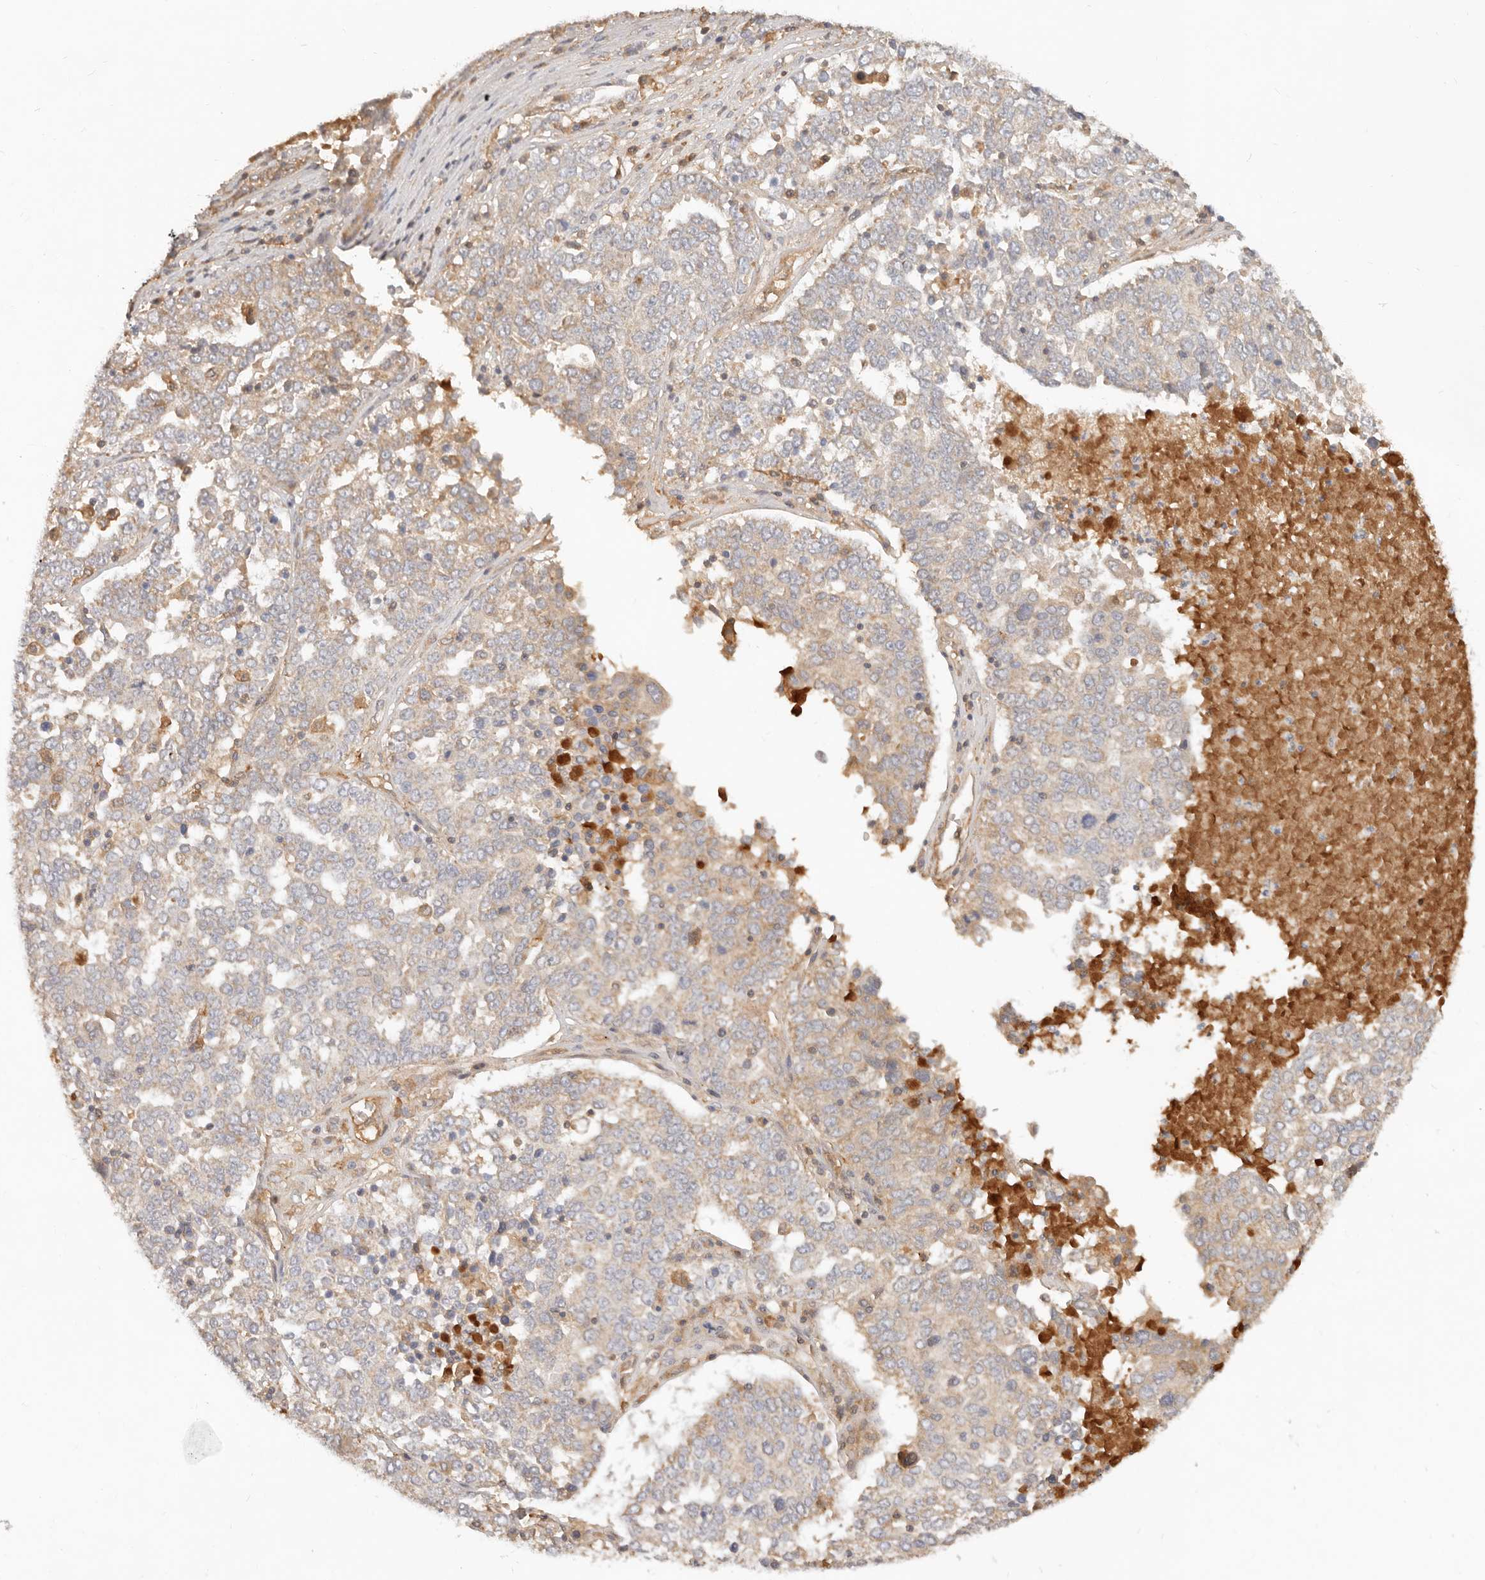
{"staining": {"intensity": "weak", "quantity": "<25%", "location": "cytoplasmic/membranous"}, "tissue": "ovarian cancer", "cell_type": "Tumor cells", "image_type": "cancer", "snomed": [{"axis": "morphology", "description": "Carcinoma, endometroid"}, {"axis": "topography", "description": "Ovary"}], "caption": "Tumor cells show no significant positivity in ovarian cancer.", "gene": "NECAP2", "patient": {"sex": "female", "age": 62}}